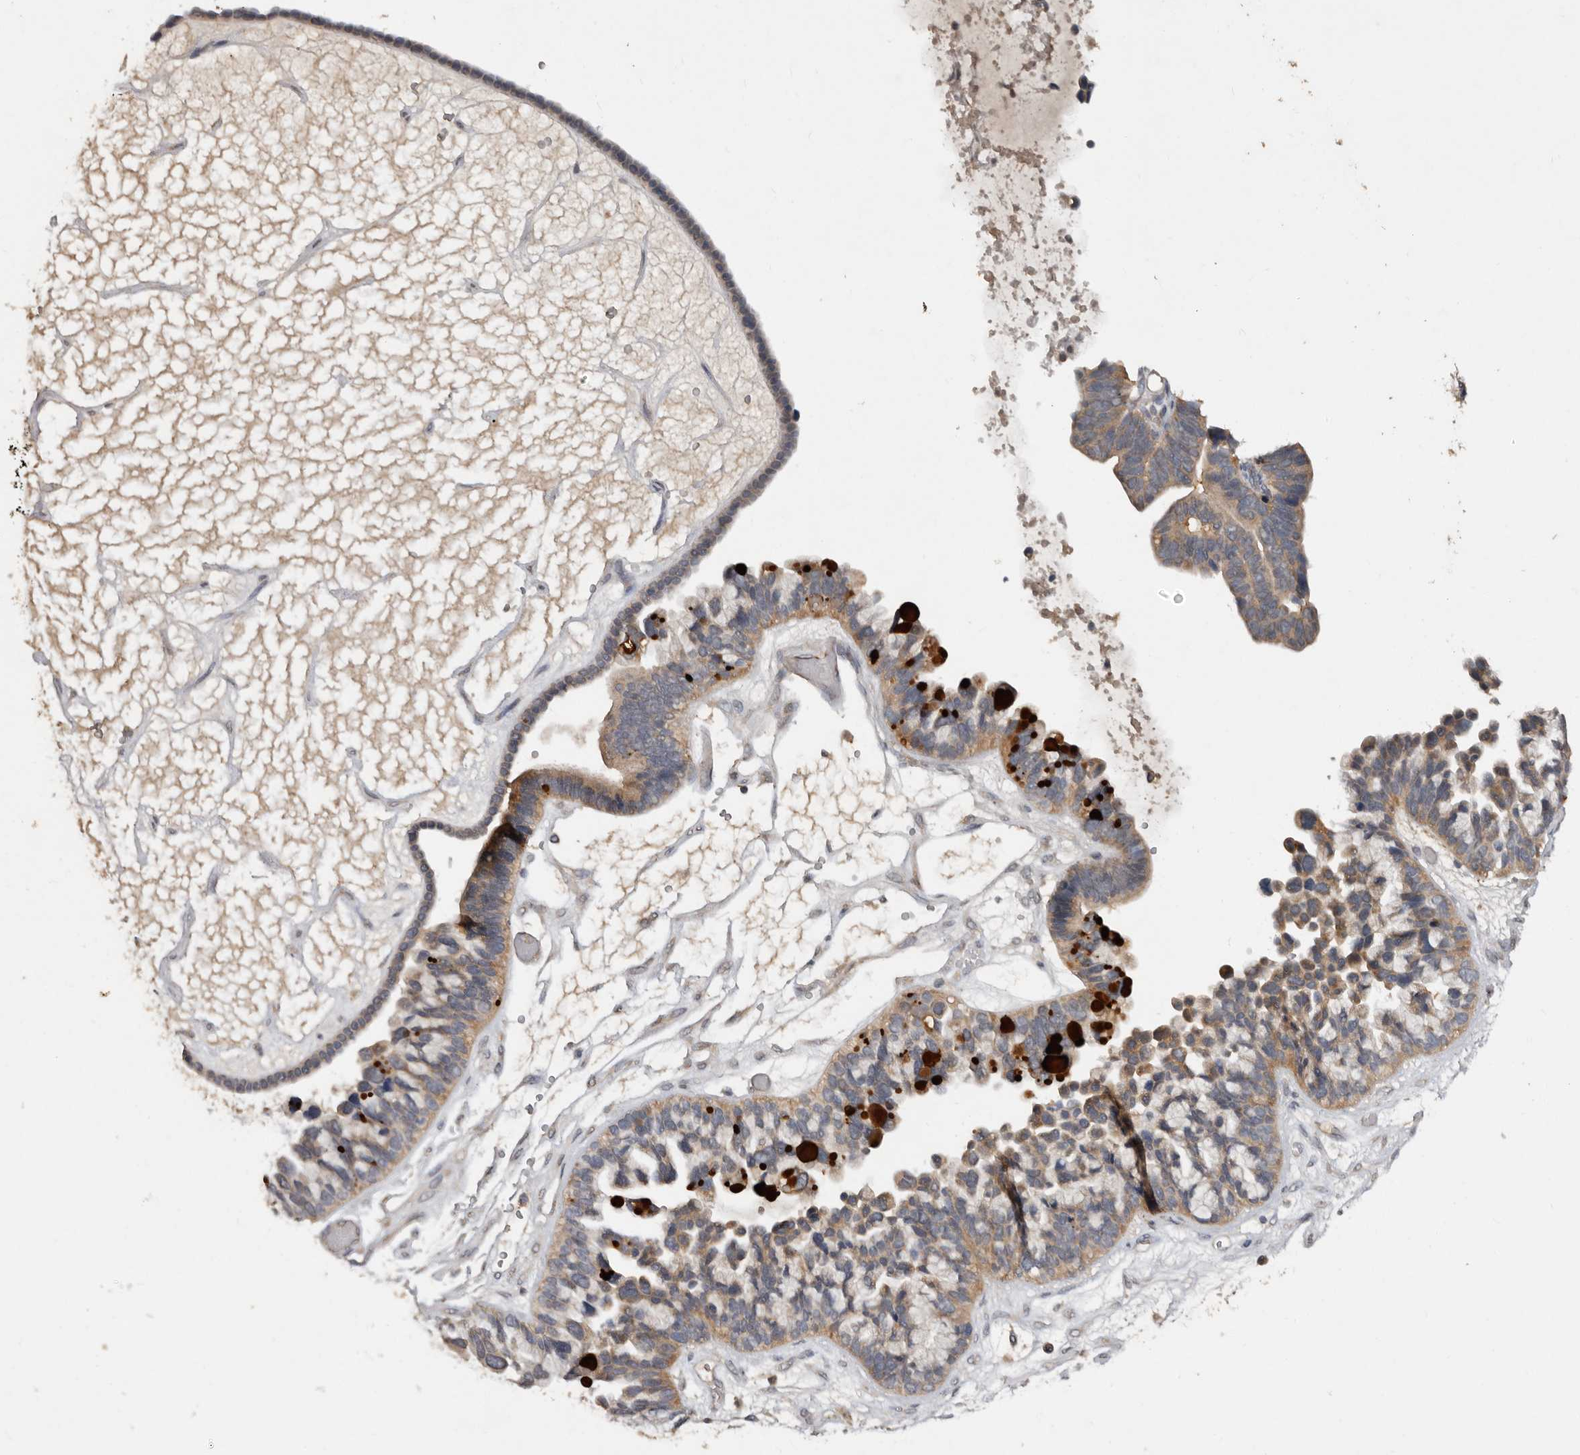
{"staining": {"intensity": "weak", "quantity": ">75%", "location": "cytoplasmic/membranous"}, "tissue": "ovarian cancer", "cell_type": "Tumor cells", "image_type": "cancer", "snomed": [{"axis": "morphology", "description": "Cystadenocarcinoma, serous, NOS"}, {"axis": "topography", "description": "Ovary"}], "caption": "A high-resolution photomicrograph shows immunohistochemistry staining of ovarian serous cystadenocarcinoma, which exhibits weak cytoplasmic/membranous expression in approximately >75% of tumor cells.", "gene": "EDEM1", "patient": {"sex": "female", "age": 56}}